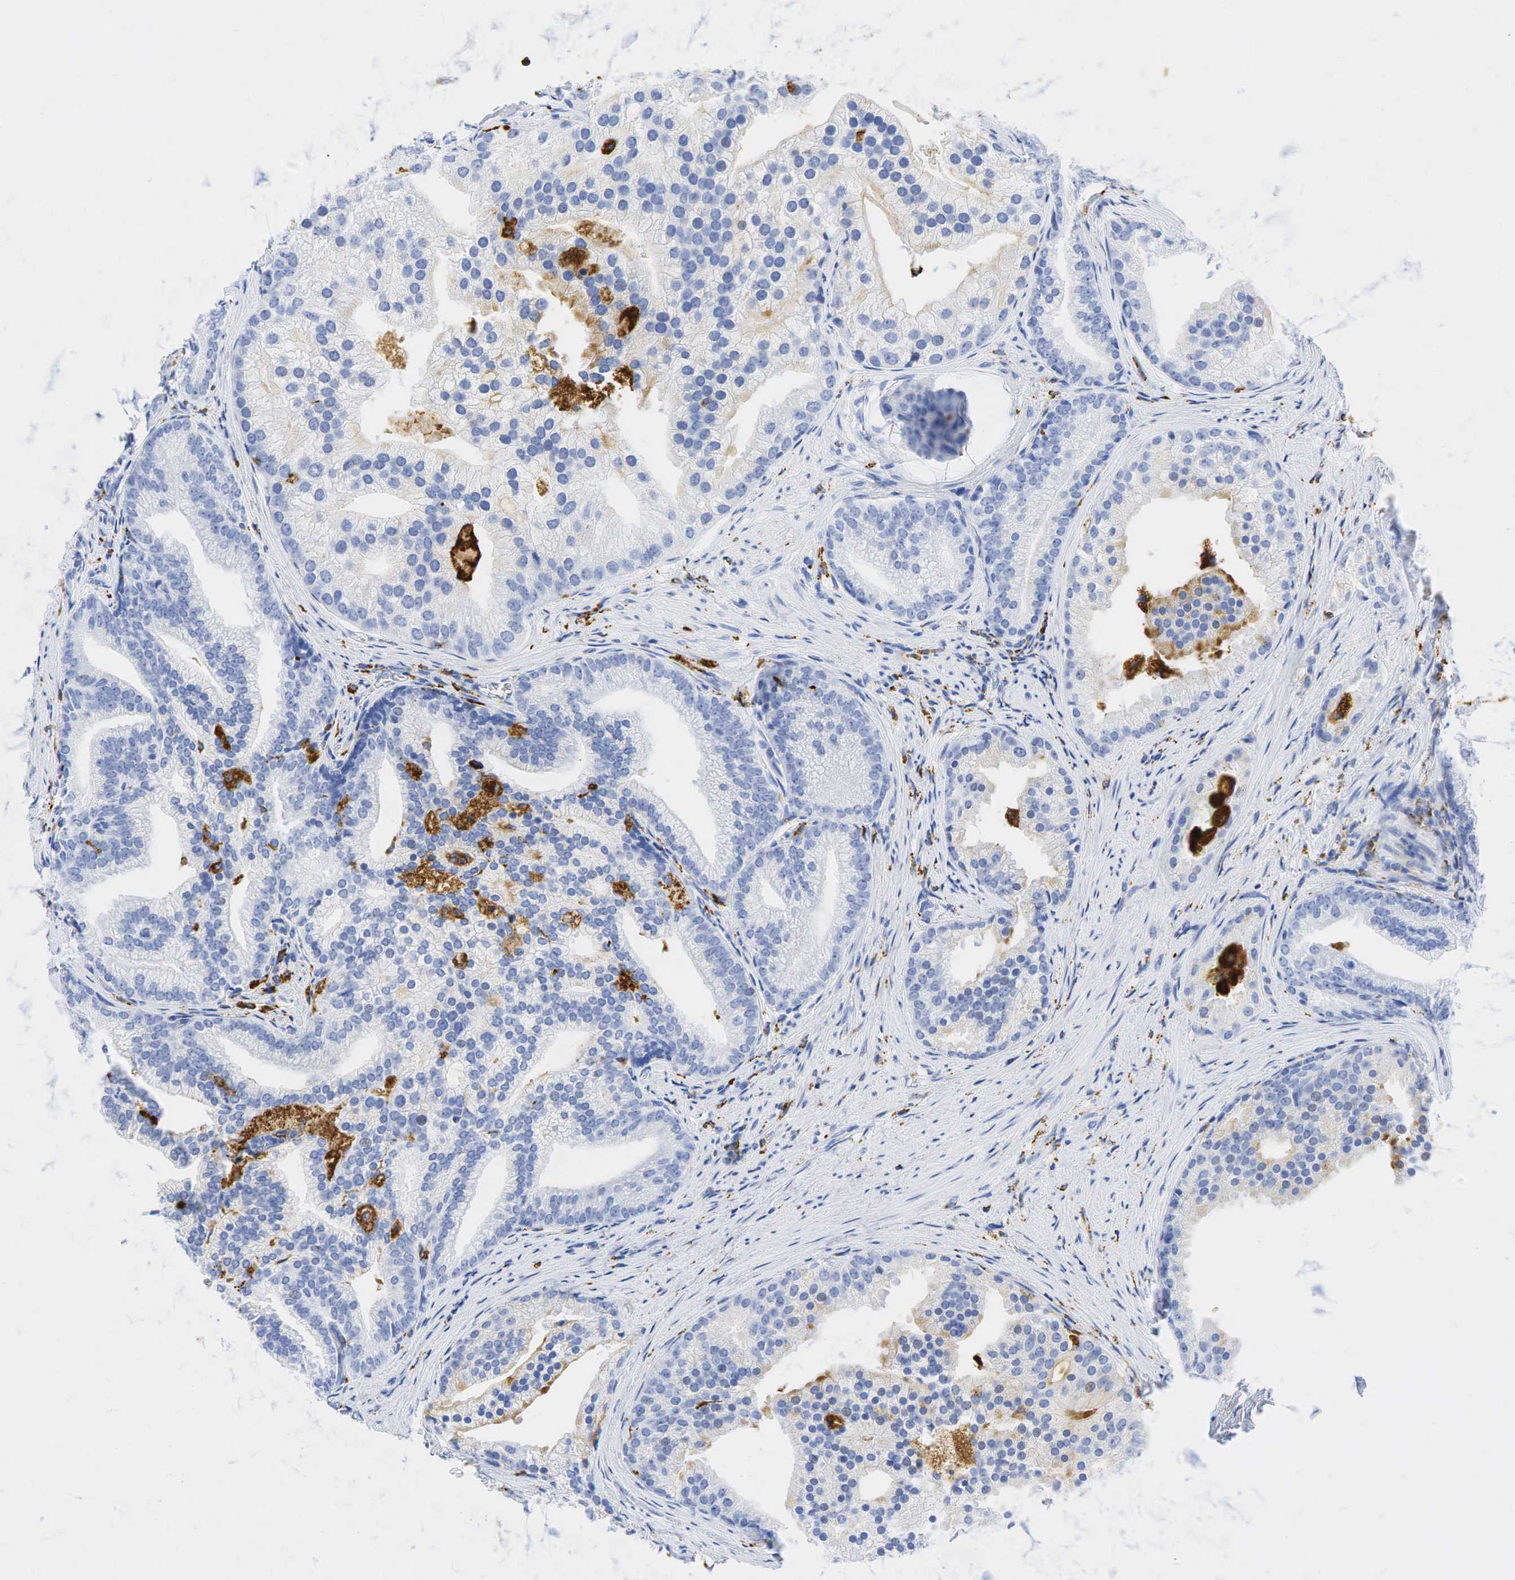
{"staining": {"intensity": "weak", "quantity": "<25%", "location": "cytoplasmic/membranous"}, "tissue": "prostate cancer", "cell_type": "Tumor cells", "image_type": "cancer", "snomed": [{"axis": "morphology", "description": "Adenocarcinoma, Low grade"}, {"axis": "topography", "description": "Prostate"}], "caption": "Immunohistochemistry photomicrograph of neoplastic tissue: human adenocarcinoma (low-grade) (prostate) stained with DAB demonstrates no significant protein expression in tumor cells. (DAB immunohistochemistry visualized using brightfield microscopy, high magnification).", "gene": "CD68", "patient": {"sex": "male", "age": 71}}